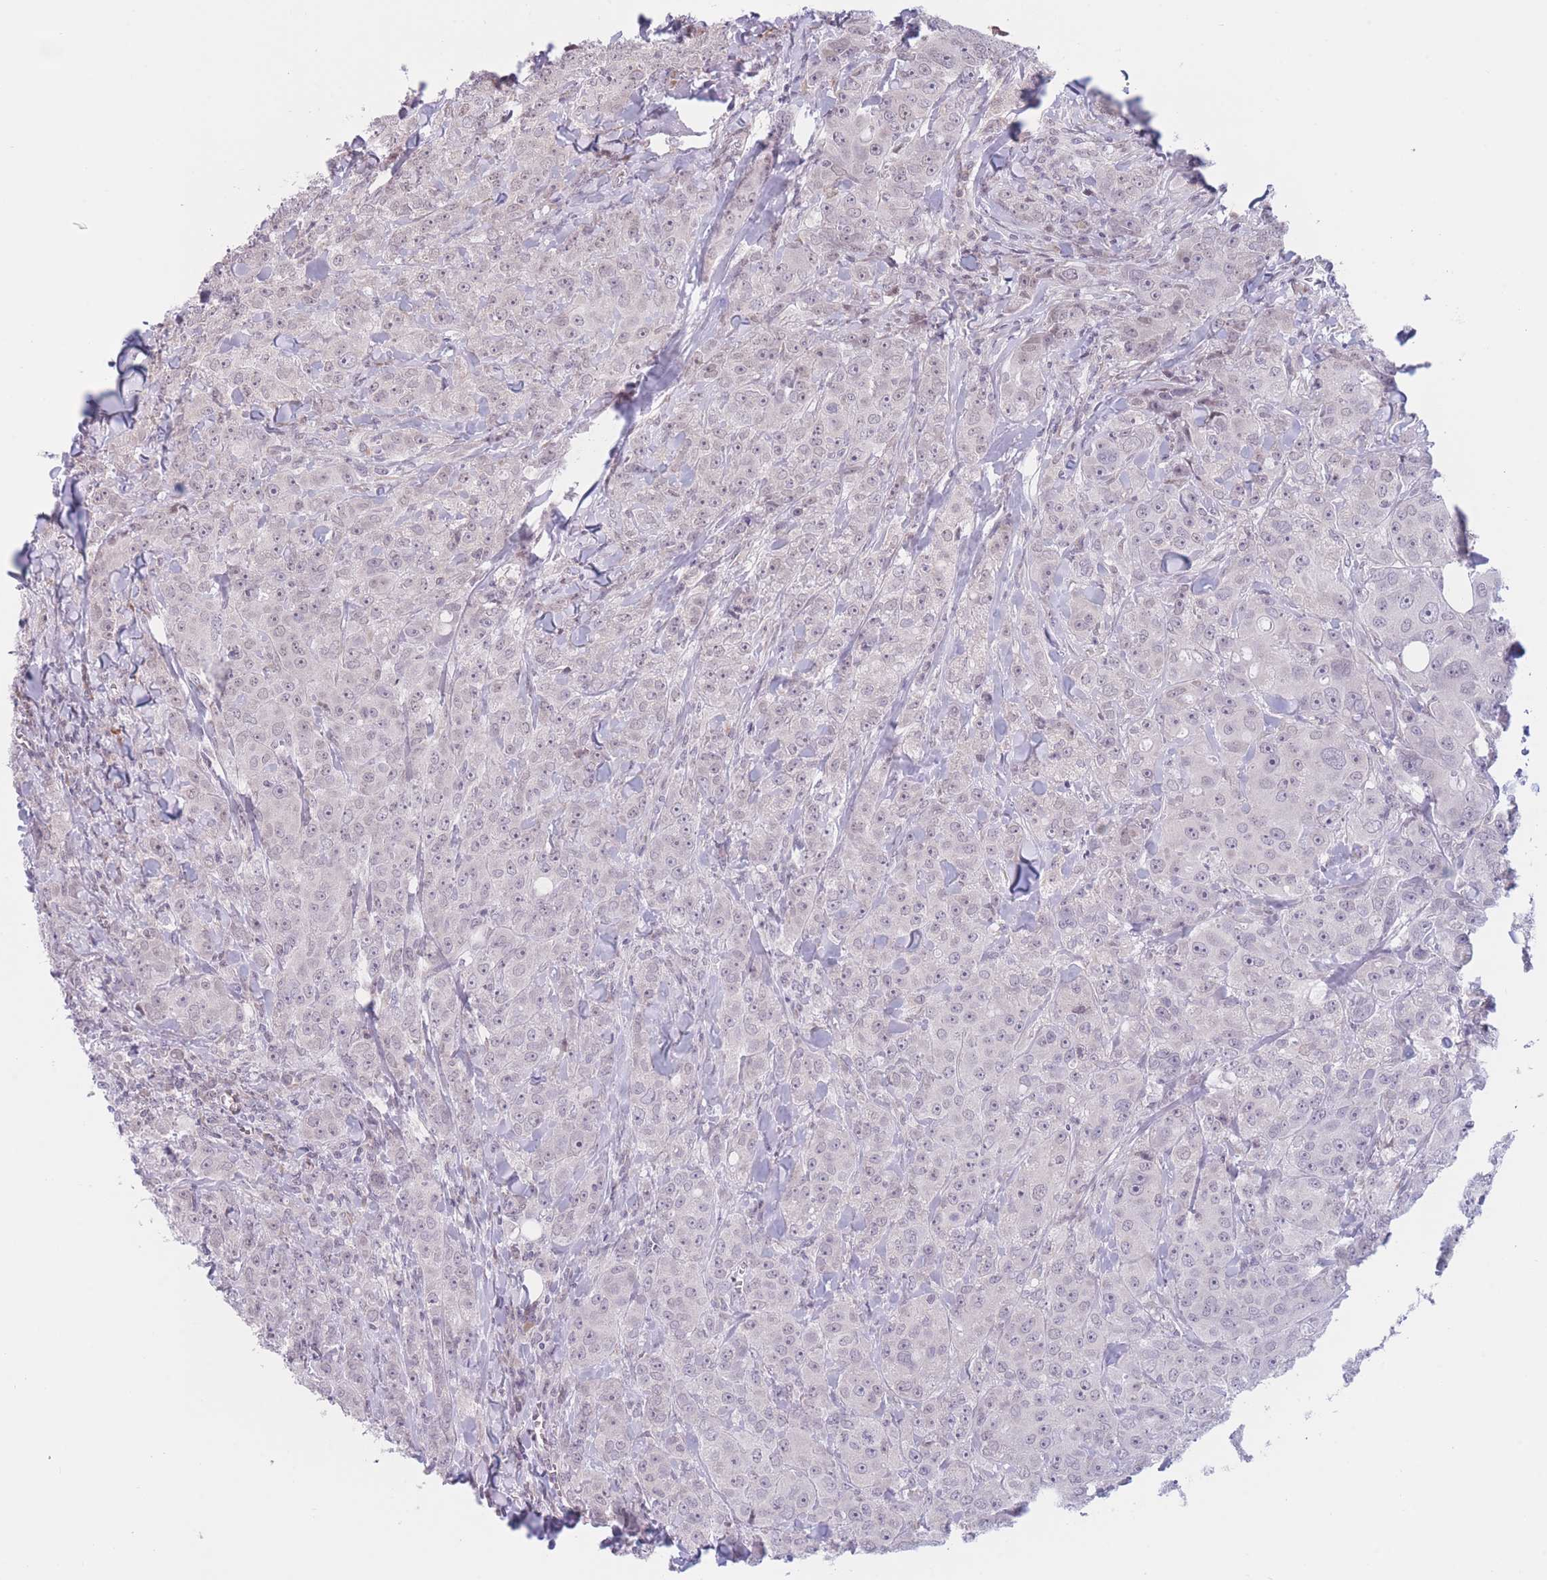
{"staining": {"intensity": "negative", "quantity": "none", "location": "none"}, "tissue": "breast cancer", "cell_type": "Tumor cells", "image_type": "cancer", "snomed": [{"axis": "morphology", "description": "Duct carcinoma"}, {"axis": "topography", "description": "Breast"}], "caption": "Immunohistochemistry (IHC) of human breast cancer (intraductal carcinoma) exhibits no staining in tumor cells.", "gene": "COL27A1", "patient": {"sex": "female", "age": 43}}